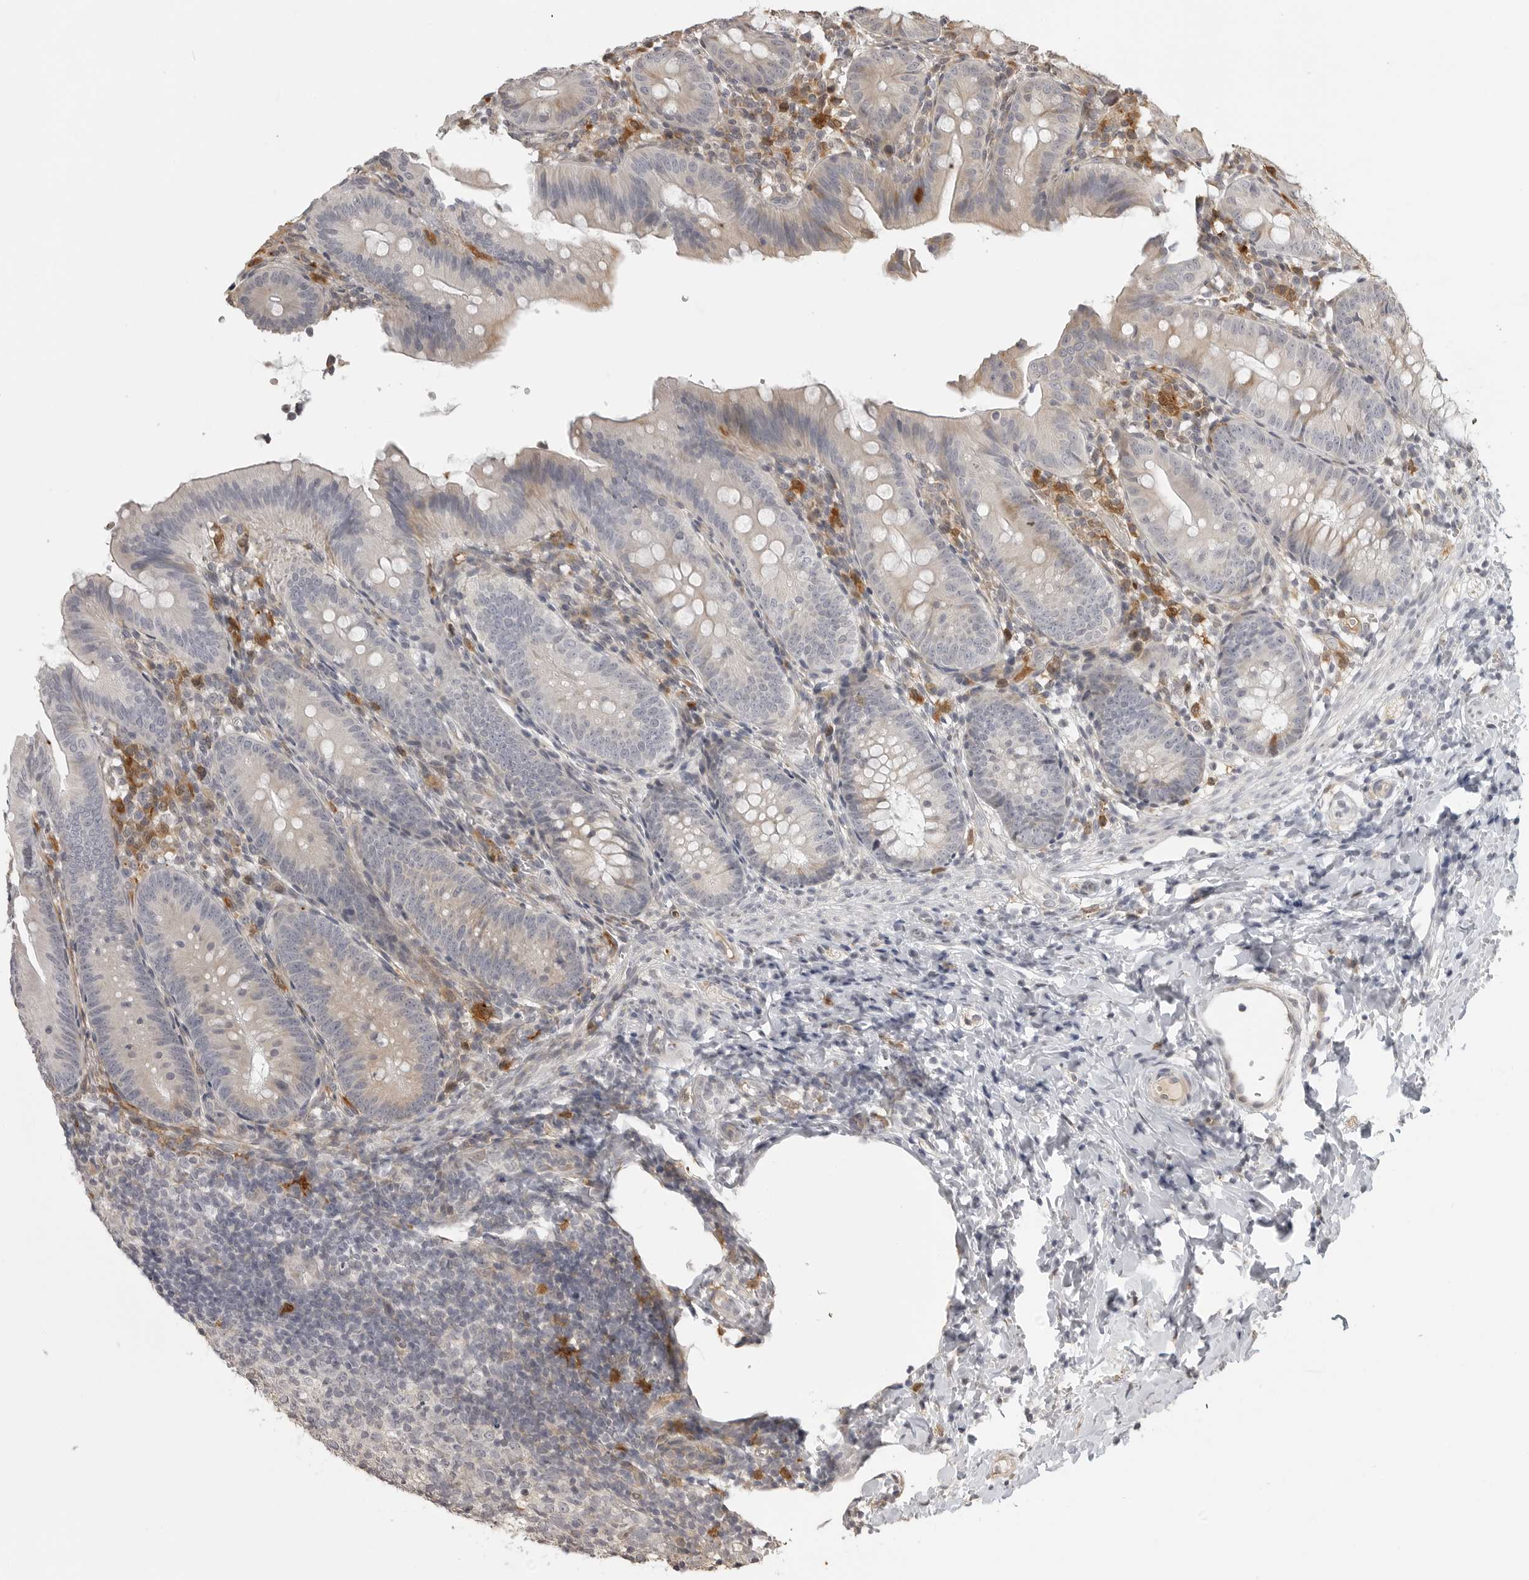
{"staining": {"intensity": "weak", "quantity": "<25%", "location": "cytoplasmic/membranous"}, "tissue": "appendix", "cell_type": "Glandular cells", "image_type": "normal", "snomed": [{"axis": "morphology", "description": "Normal tissue, NOS"}, {"axis": "topography", "description": "Appendix"}], "caption": "Immunohistochemistry (IHC) of normal human appendix shows no expression in glandular cells. (Stains: DAB IHC with hematoxylin counter stain, Microscopy: brightfield microscopy at high magnification).", "gene": "IDO1", "patient": {"sex": "male", "age": 1}}